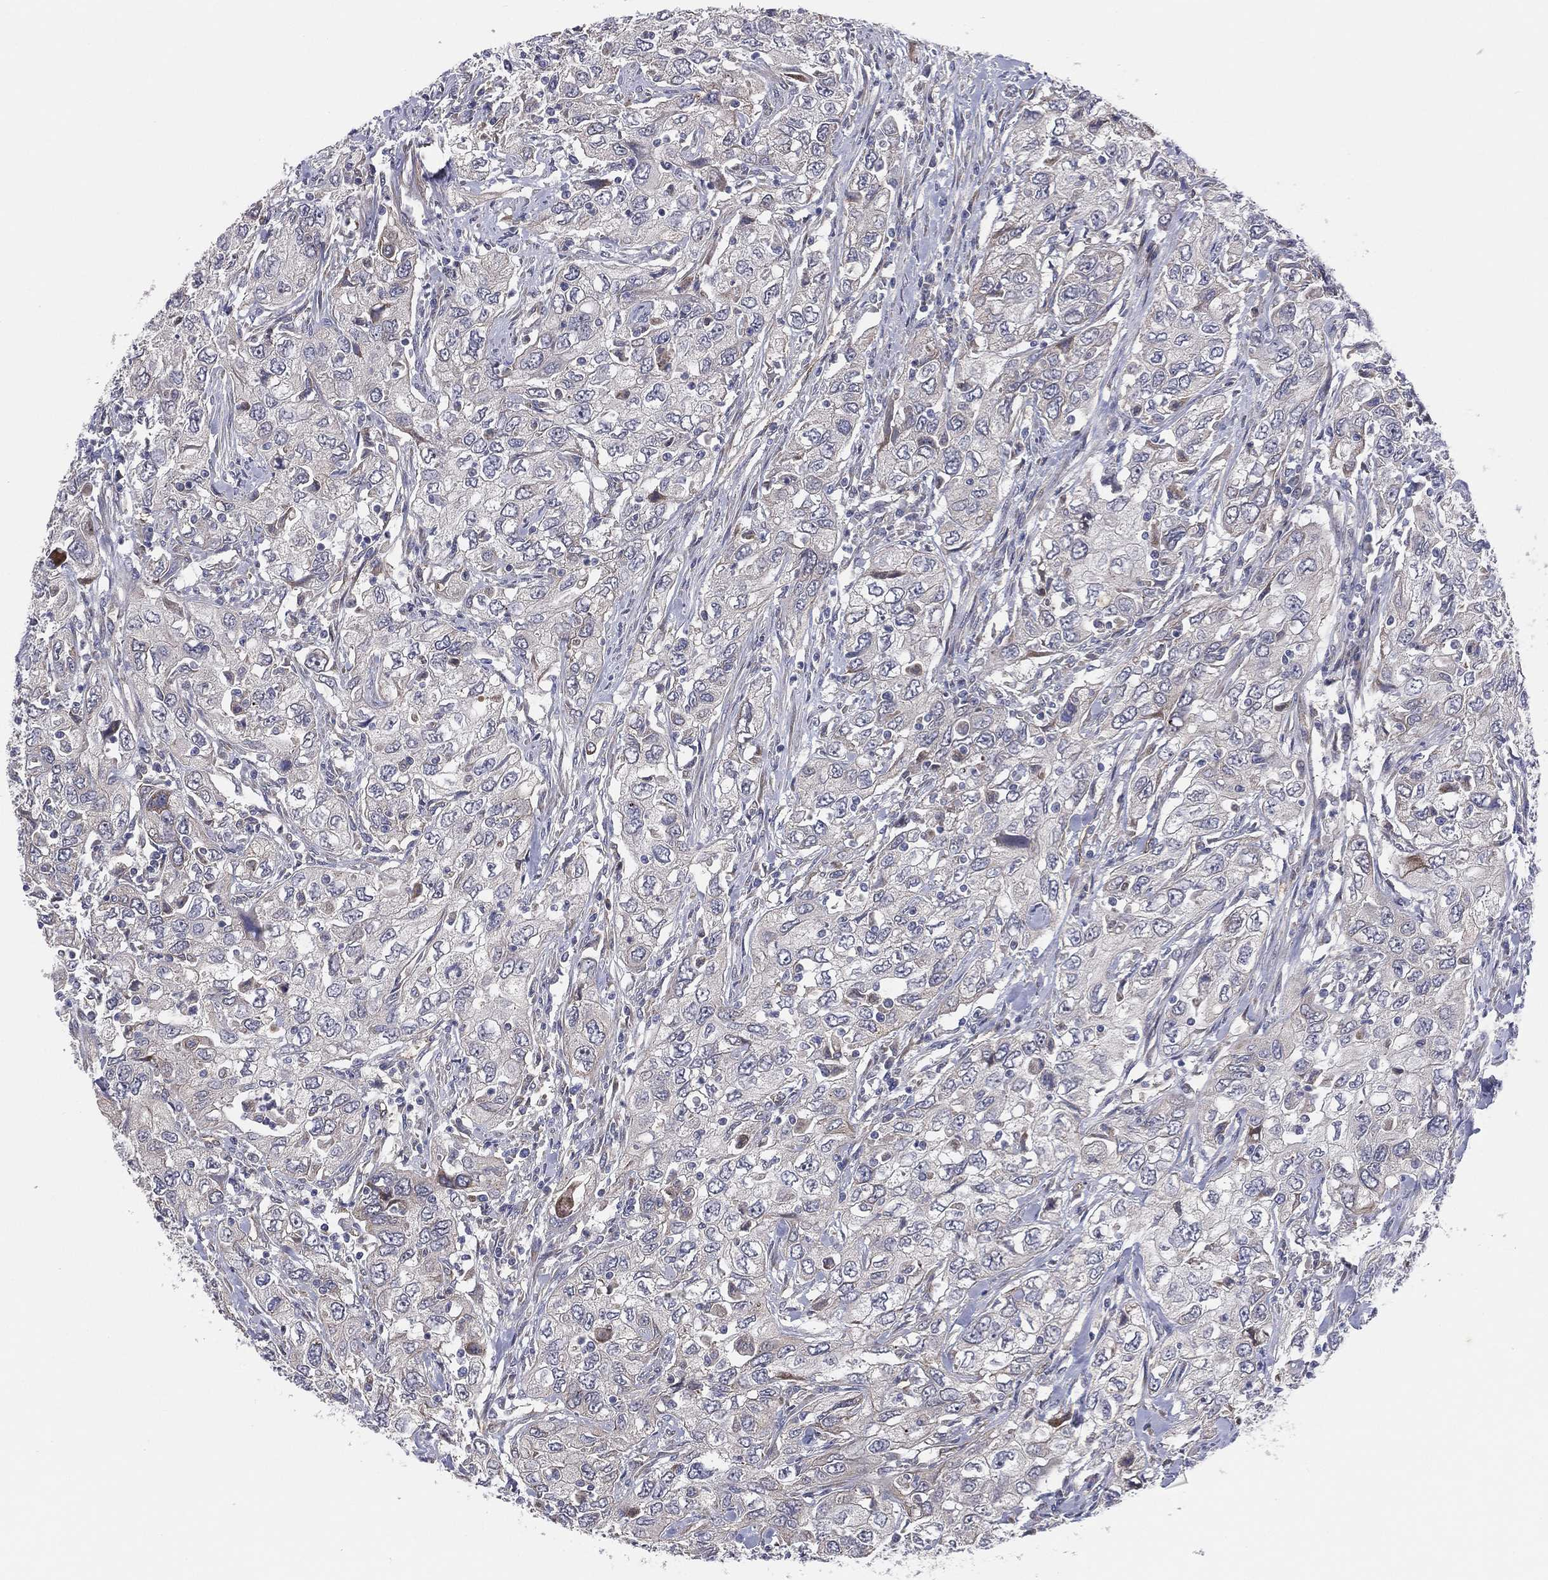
{"staining": {"intensity": "negative", "quantity": "none", "location": "none"}, "tissue": "urothelial cancer", "cell_type": "Tumor cells", "image_type": "cancer", "snomed": [{"axis": "morphology", "description": "Urothelial carcinoma, High grade"}, {"axis": "topography", "description": "Urinary bladder"}], "caption": "Immunohistochemical staining of human urothelial cancer shows no significant positivity in tumor cells.", "gene": "UTP14A", "patient": {"sex": "male", "age": 76}}